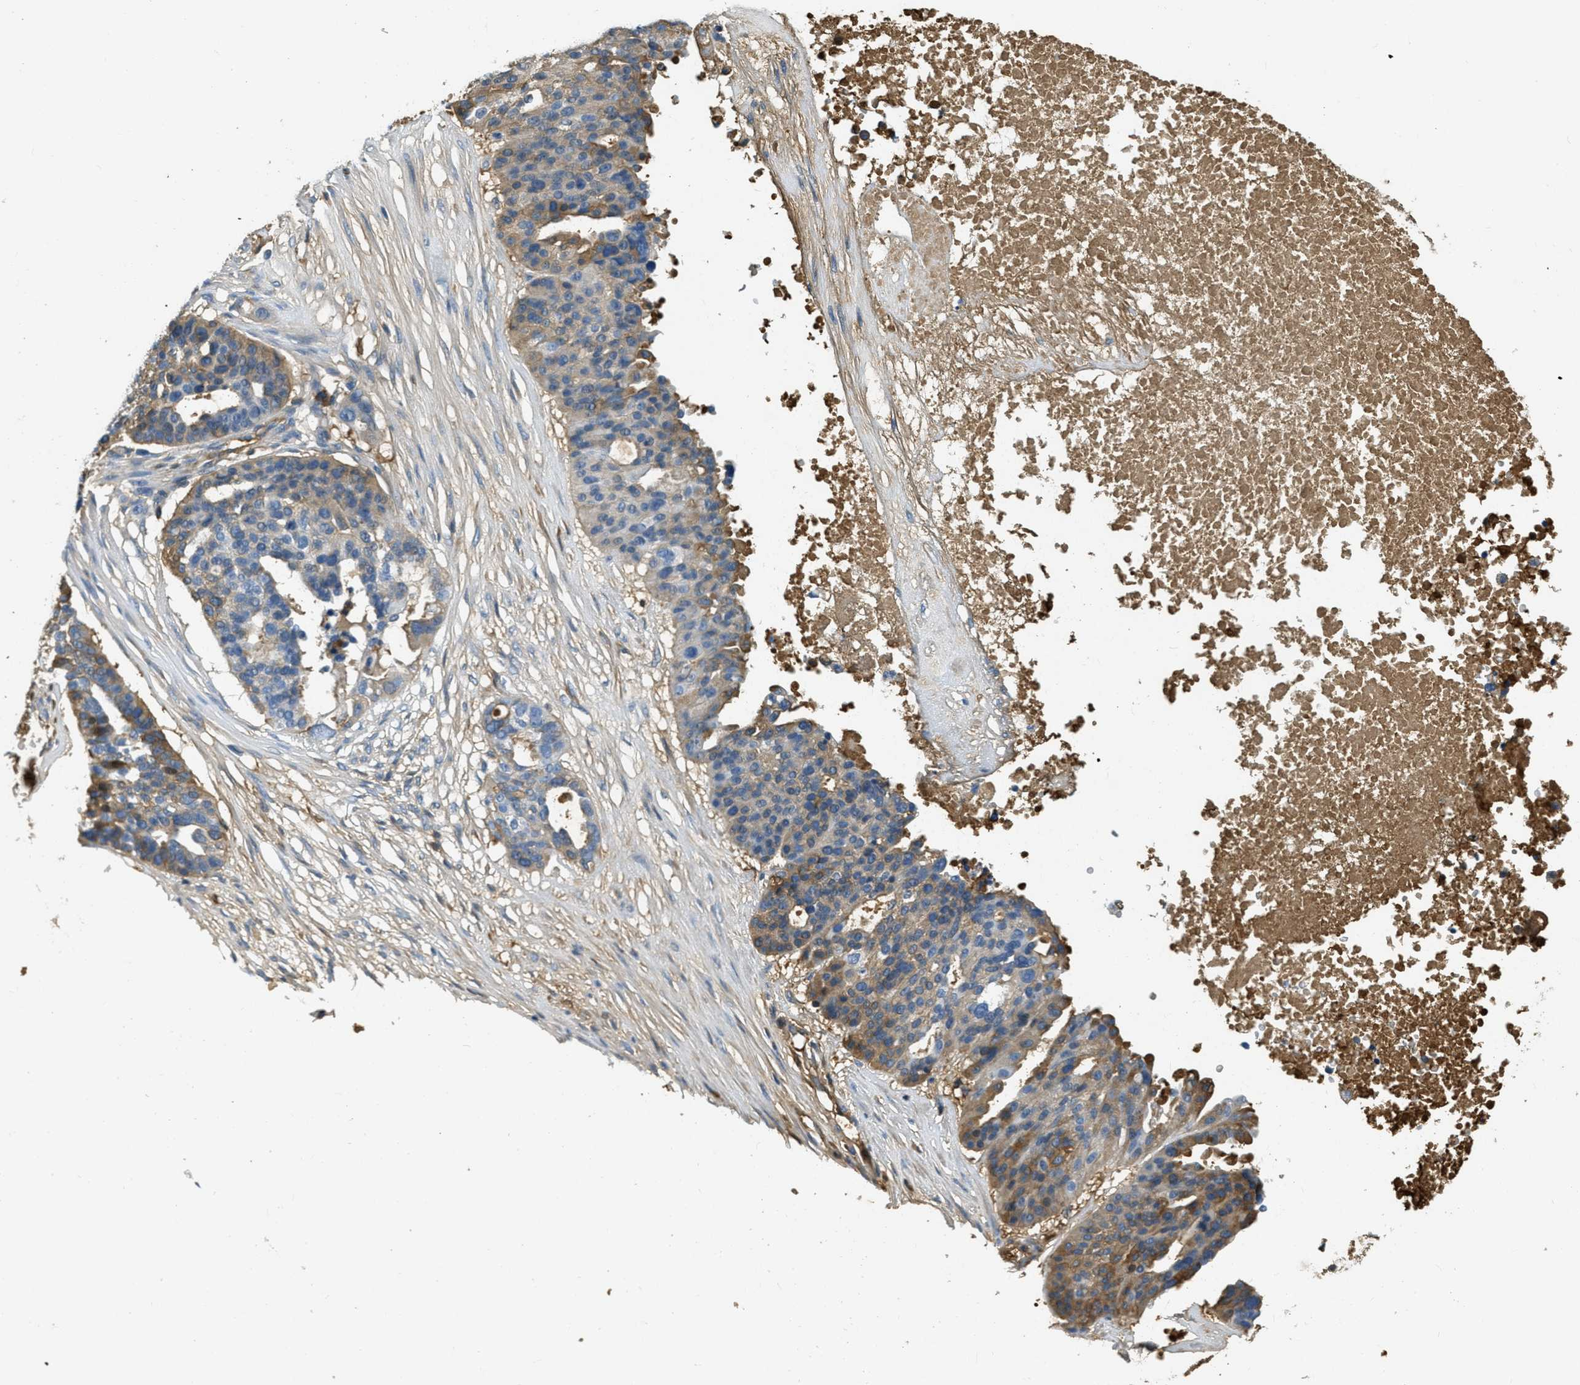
{"staining": {"intensity": "moderate", "quantity": ">75%", "location": "cytoplasmic/membranous"}, "tissue": "ovarian cancer", "cell_type": "Tumor cells", "image_type": "cancer", "snomed": [{"axis": "morphology", "description": "Cystadenocarcinoma, serous, NOS"}, {"axis": "topography", "description": "Ovary"}], "caption": "Human ovarian serous cystadenocarcinoma stained for a protein (brown) shows moderate cytoplasmic/membranous positive staining in approximately >75% of tumor cells.", "gene": "PRTN3", "patient": {"sex": "female", "age": 59}}